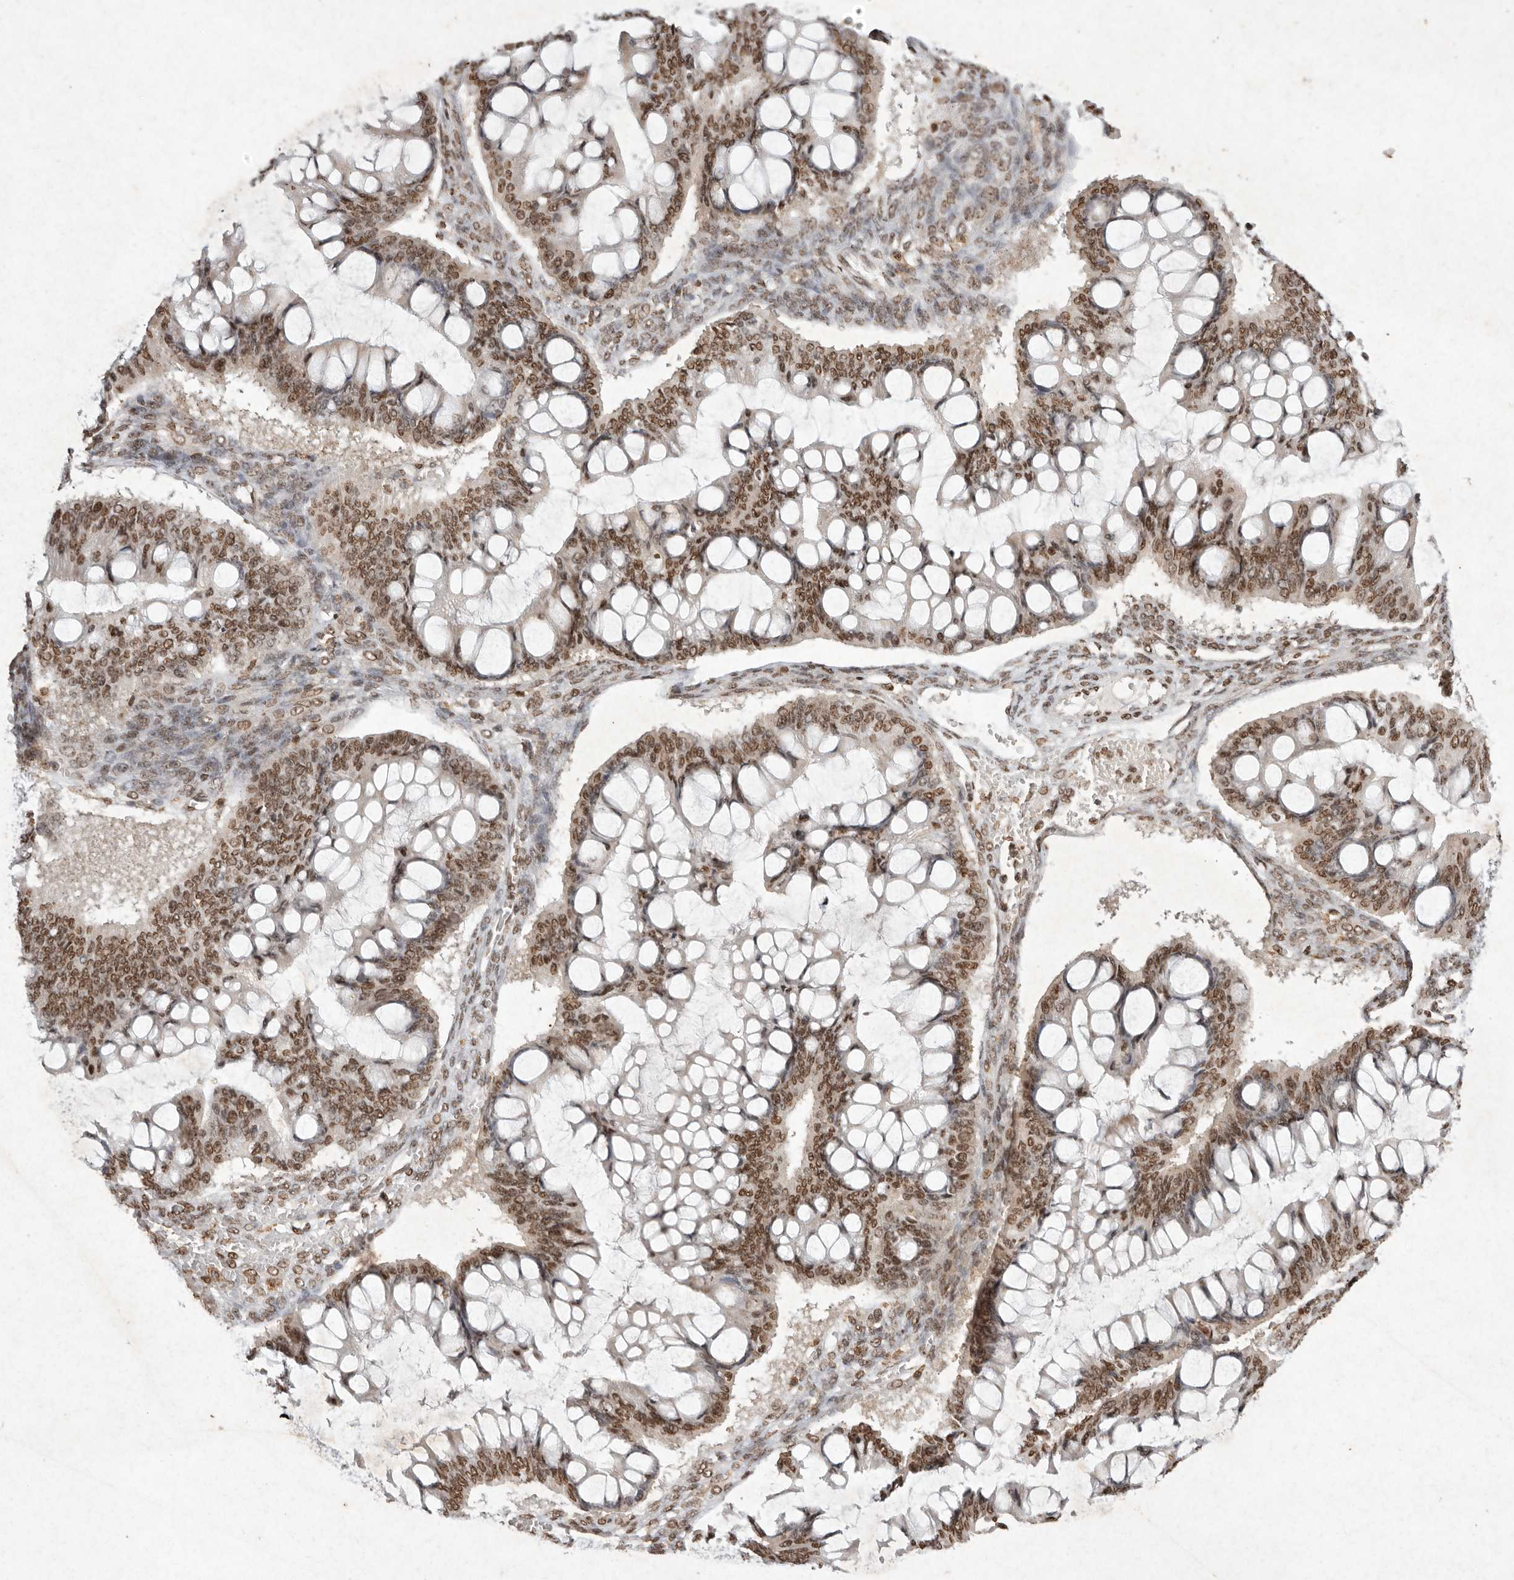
{"staining": {"intensity": "moderate", "quantity": ">75%", "location": "nuclear"}, "tissue": "ovarian cancer", "cell_type": "Tumor cells", "image_type": "cancer", "snomed": [{"axis": "morphology", "description": "Cystadenocarcinoma, mucinous, NOS"}, {"axis": "topography", "description": "Ovary"}], "caption": "Tumor cells display moderate nuclear expression in about >75% of cells in ovarian cancer (mucinous cystadenocarcinoma).", "gene": "NKX3-2", "patient": {"sex": "female", "age": 73}}